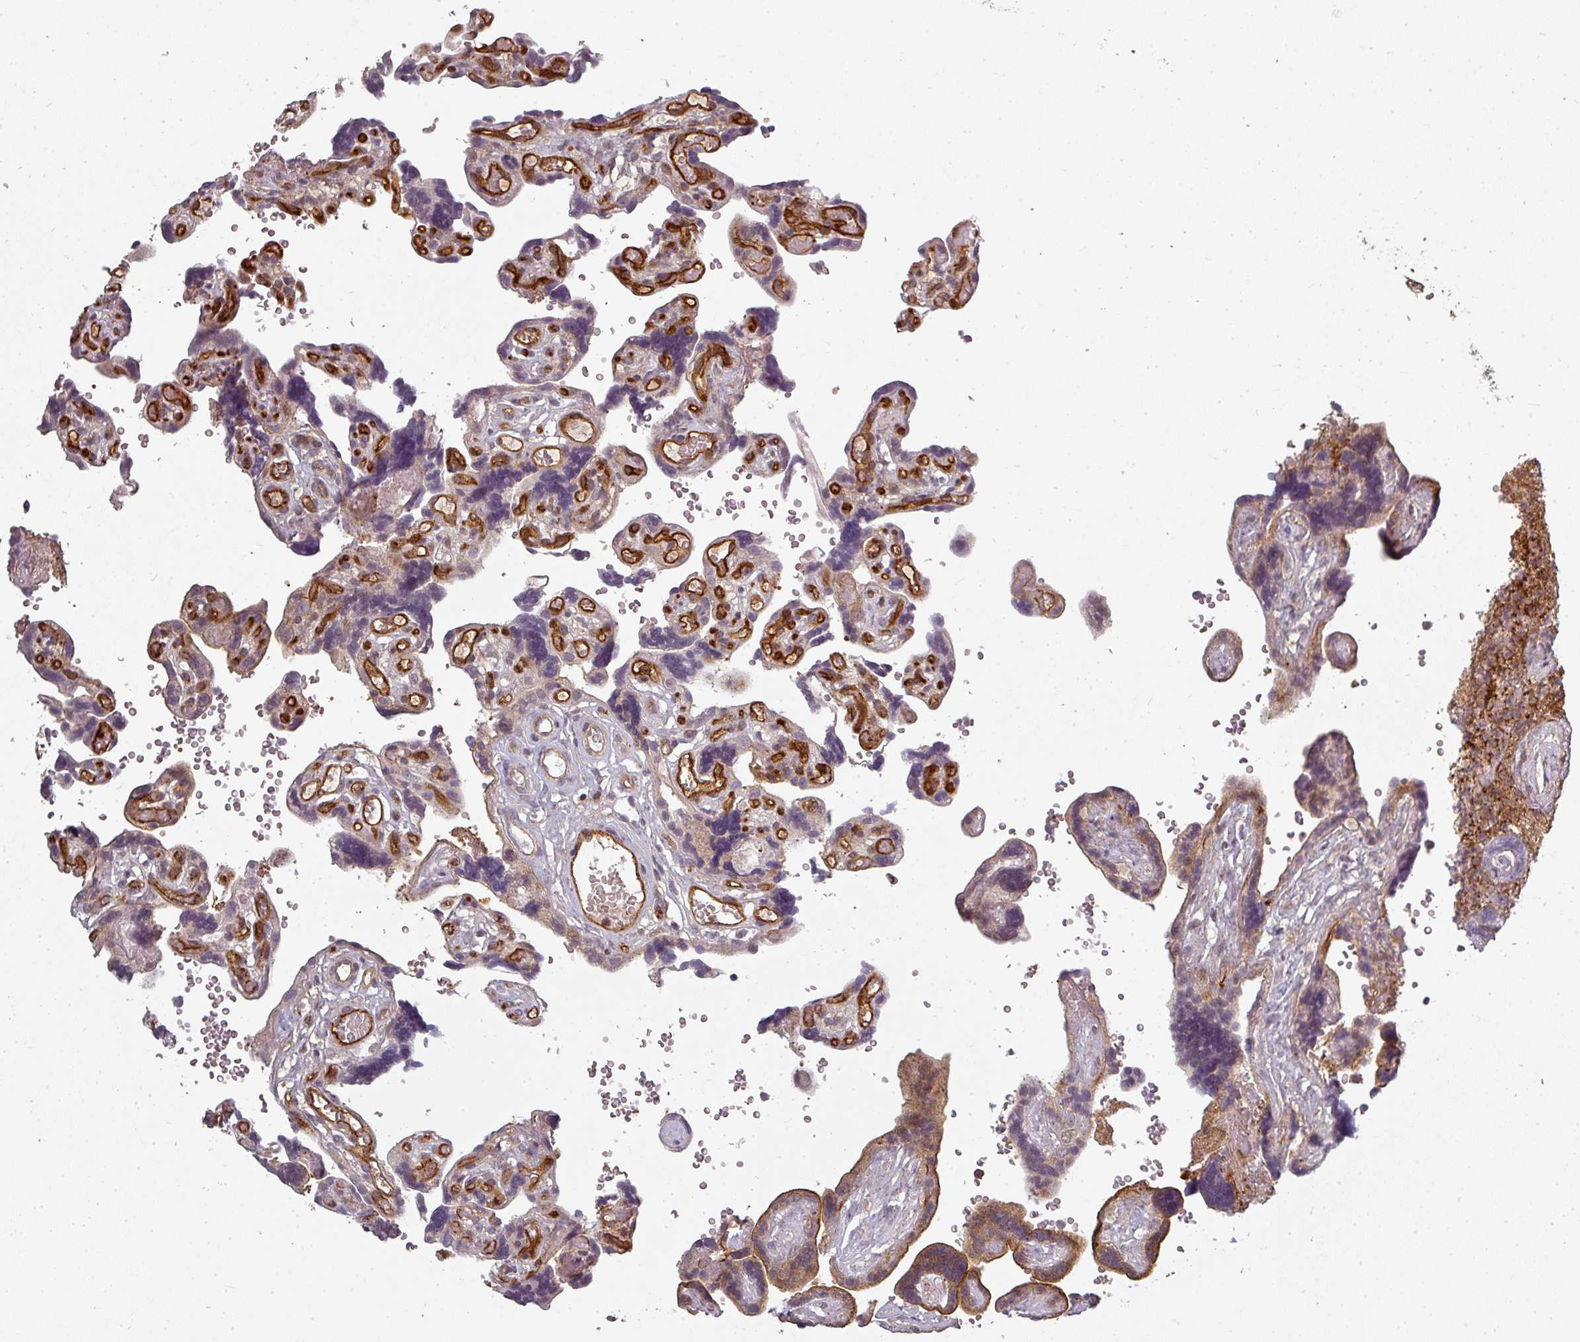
{"staining": {"intensity": "moderate", "quantity": ">75%", "location": "cytoplasmic/membranous"}, "tissue": "placenta", "cell_type": "Decidual cells", "image_type": "normal", "snomed": [{"axis": "morphology", "description": "Normal tissue, NOS"}, {"axis": "topography", "description": "Placenta"}], "caption": "Brown immunohistochemical staining in benign placenta displays moderate cytoplasmic/membranous expression in about >75% of decidual cells.", "gene": "CLIC1", "patient": {"sex": "female", "age": 30}}